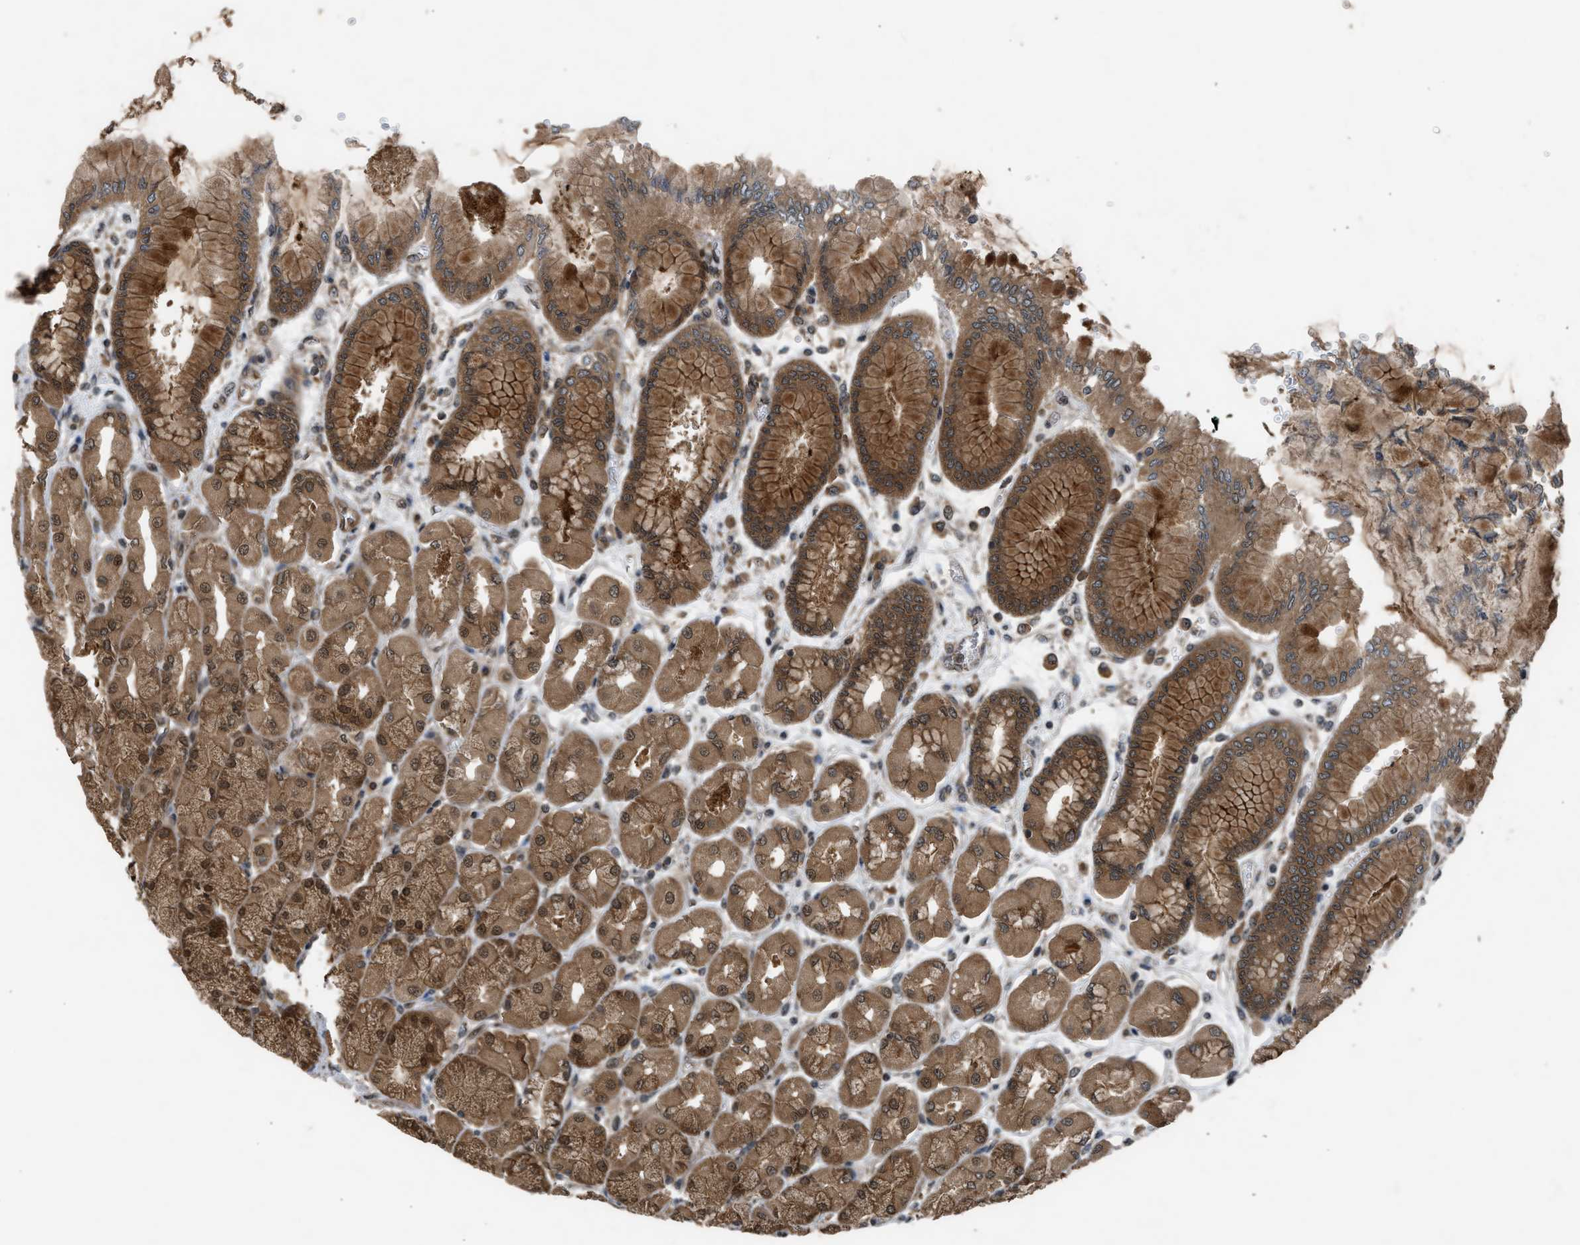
{"staining": {"intensity": "strong", "quantity": ">75%", "location": "cytoplasmic/membranous,nuclear"}, "tissue": "stomach", "cell_type": "Glandular cells", "image_type": "normal", "snomed": [{"axis": "morphology", "description": "Normal tissue, NOS"}, {"axis": "topography", "description": "Stomach, upper"}], "caption": "Glandular cells display strong cytoplasmic/membranous,nuclear positivity in approximately >75% of cells in unremarkable stomach. (IHC, brightfield microscopy, high magnification).", "gene": "TXNL1", "patient": {"sex": "female", "age": 56}}